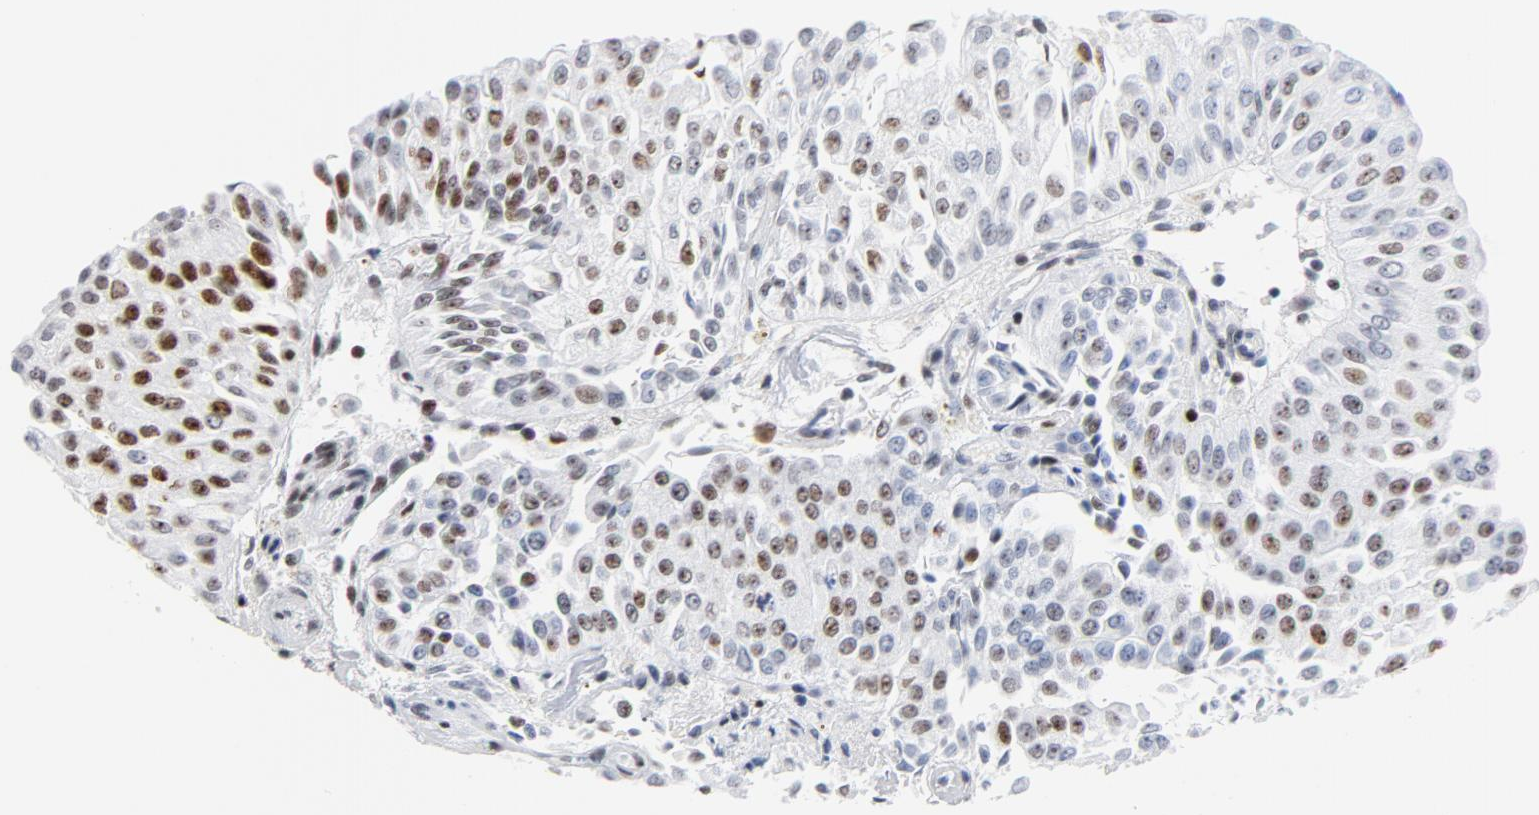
{"staining": {"intensity": "strong", "quantity": "<25%", "location": "nuclear"}, "tissue": "urothelial cancer", "cell_type": "Tumor cells", "image_type": "cancer", "snomed": [{"axis": "morphology", "description": "Urothelial carcinoma, Low grade"}, {"axis": "topography", "description": "Urinary bladder"}], "caption": "This micrograph reveals immunohistochemistry staining of human low-grade urothelial carcinoma, with medium strong nuclear staining in about <25% of tumor cells.", "gene": "XRCC5", "patient": {"sex": "male", "age": 86}}